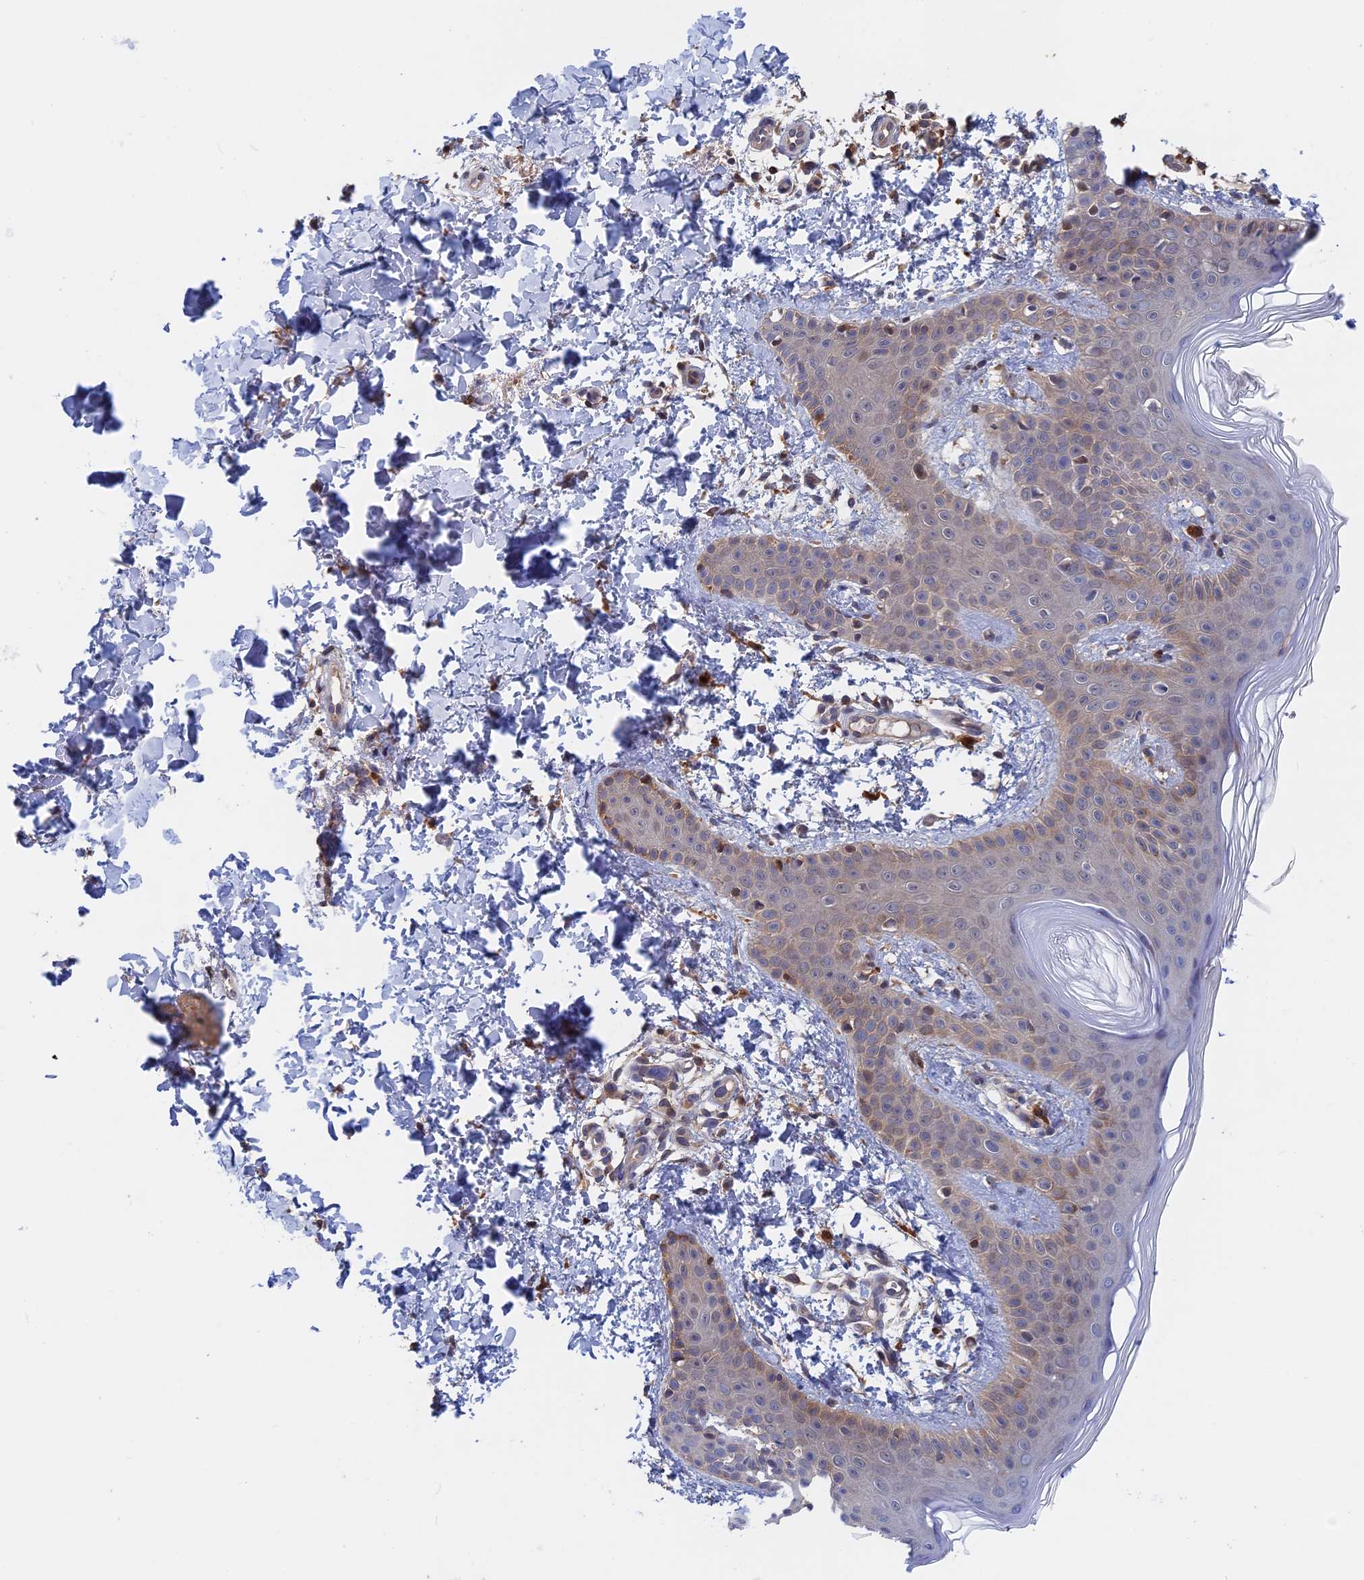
{"staining": {"intensity": "moderate", "quantity": ">75%", "location": "cytoplasmic/membranous"}, "tissue": "skin", "cell_type": "Fibroblasts", "image_type": "normal", "snomed": [{"axis": "morphology", "description": "Normal tissue, NOS"}, {"axis": "topography", "description": "Skin"}], "caption": "Skin stained for a protein (brown) displays moderate cytoplasmic/membranous positive positivity in approximately >75% of fibroblasts.", "gene": "BLVRA", "patient": {"sex": "male", "age": 36}}